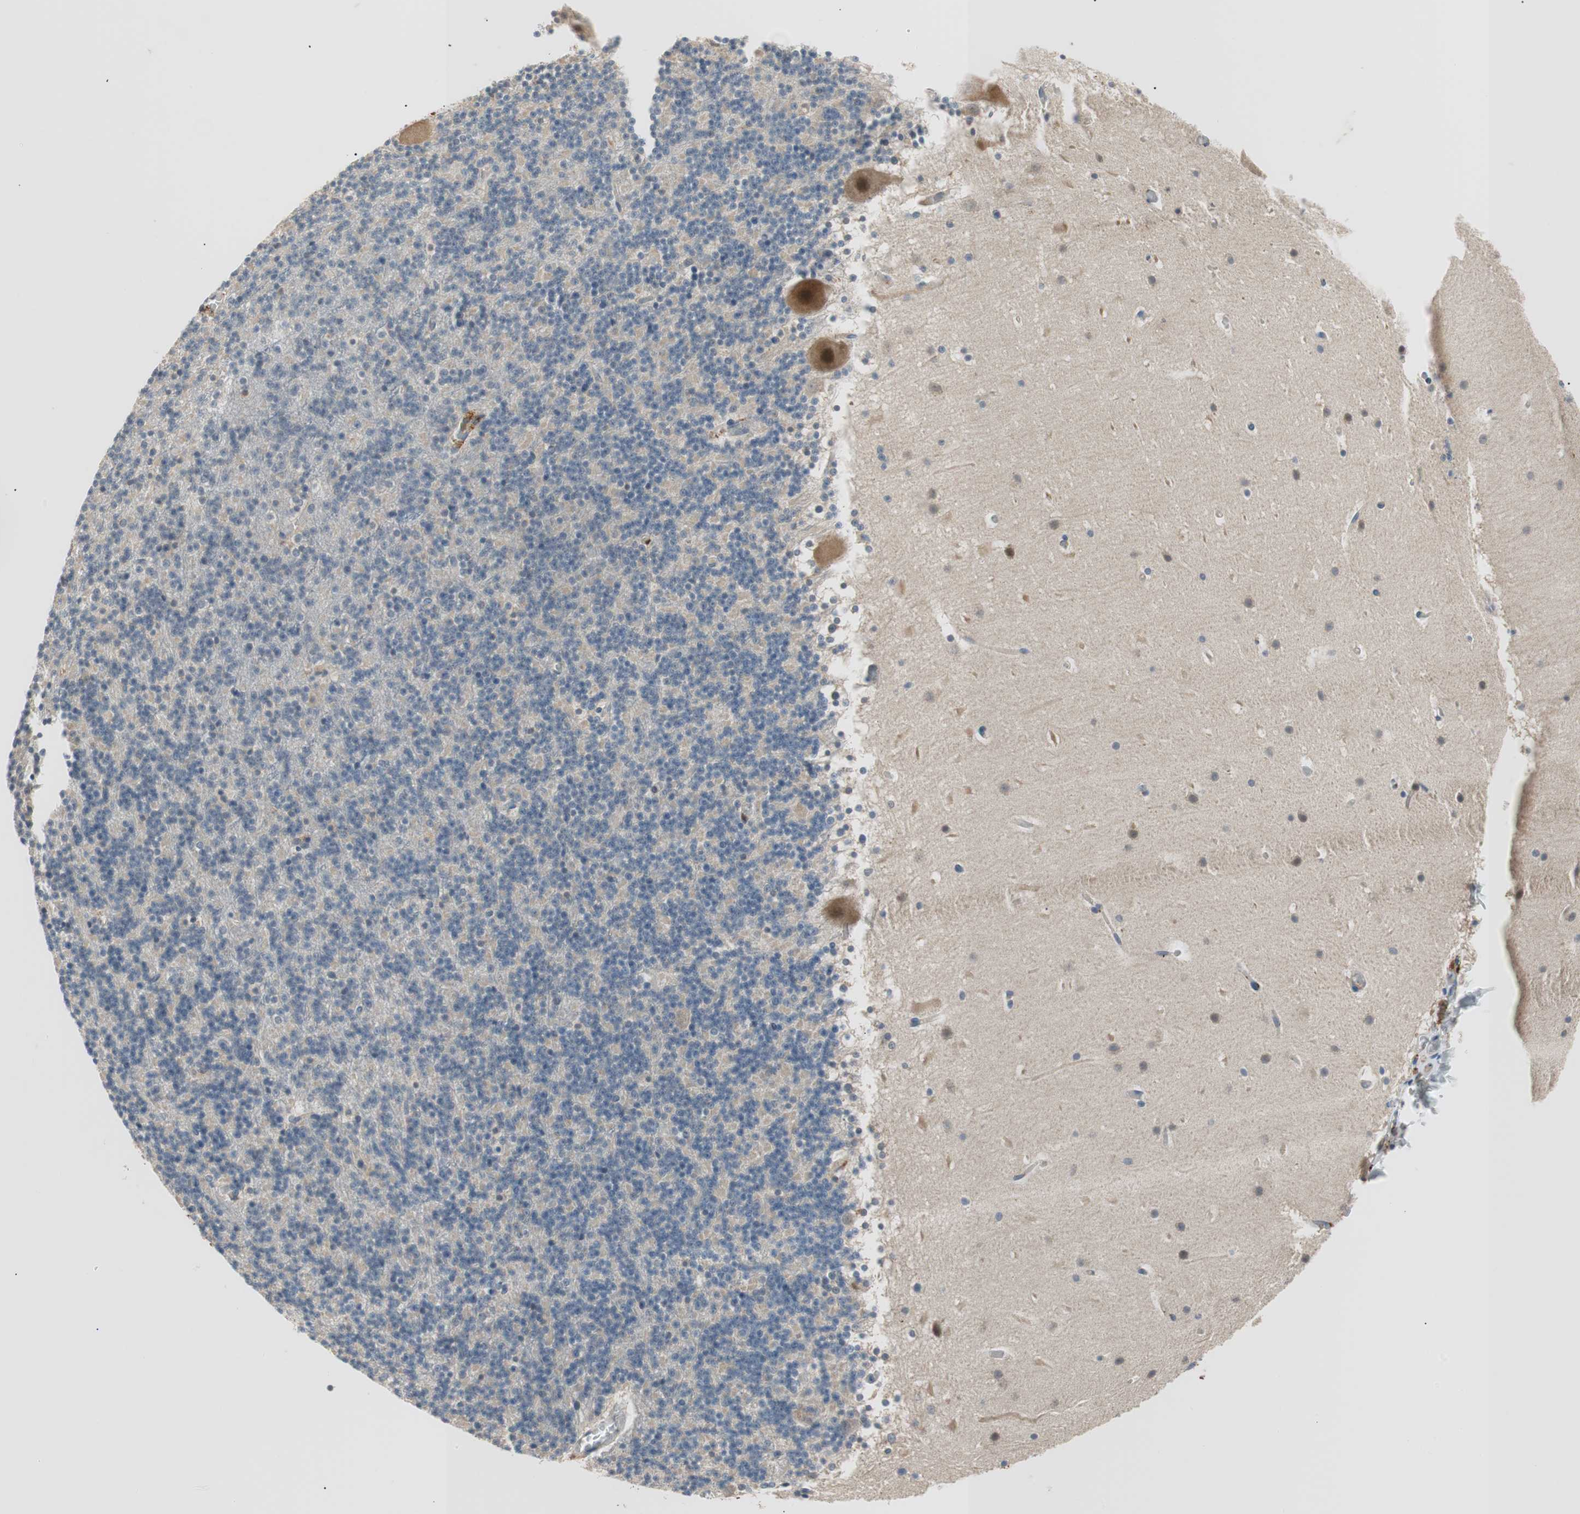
{"staining": {"intensity": "negative", "quantity": "none", "location": "none"}, "tissue": "cerebellum", "cell_type": "Cells in granular layer", "image_type": "normal", "snomed": [{"axis": "morphology", "description": "Normal tissue, NOS"}, {"axis": "topography", "description": "Cerebellum"}], "caption": "DAB immunohistochemical staining of normal human cerebellum reveals no significant expression in cells in granular layer.", "gene": "FADS2", "patient": {"sex": "male", "age": 45}}